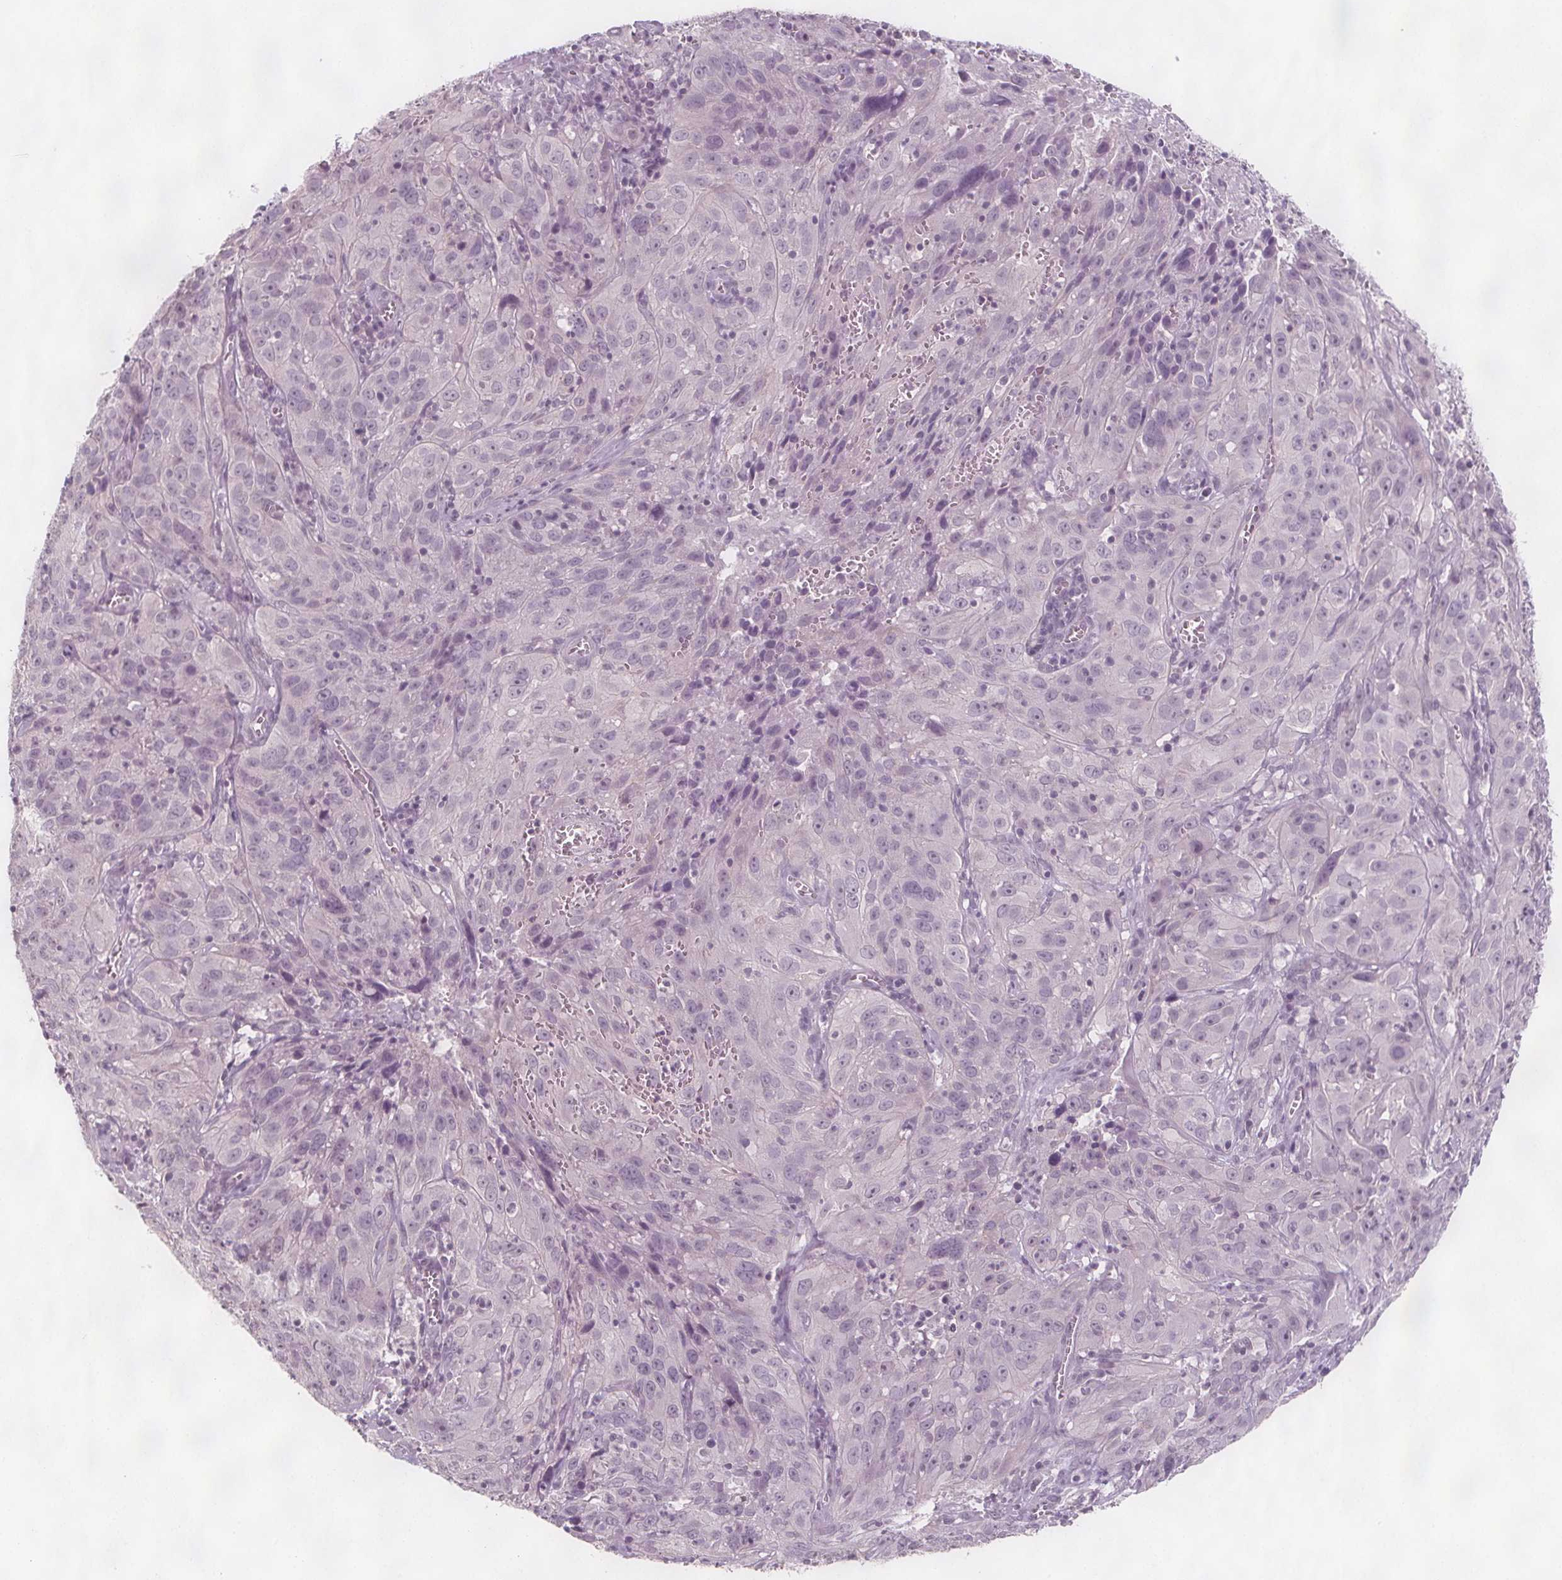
{"staining": {"intensity": "negative", "quantity": "none", "location": "none"}, "tissue": "cervical cancer", "cell_type": "Tumor cells", "image_type": "cancer", "snomed": [{"axis": "morphology", "description": "Squamous cell carcinoma, NOS"}, {"axis": "topography", "description": "Cervix"}], "caption": "Cervical squamous cell carcinoma stained for a protein using immunohistochemistry (IHC) shows no expression tumor cells.", "gene": "C1orf167", "patient": {"sex": "female", "age": 32}}